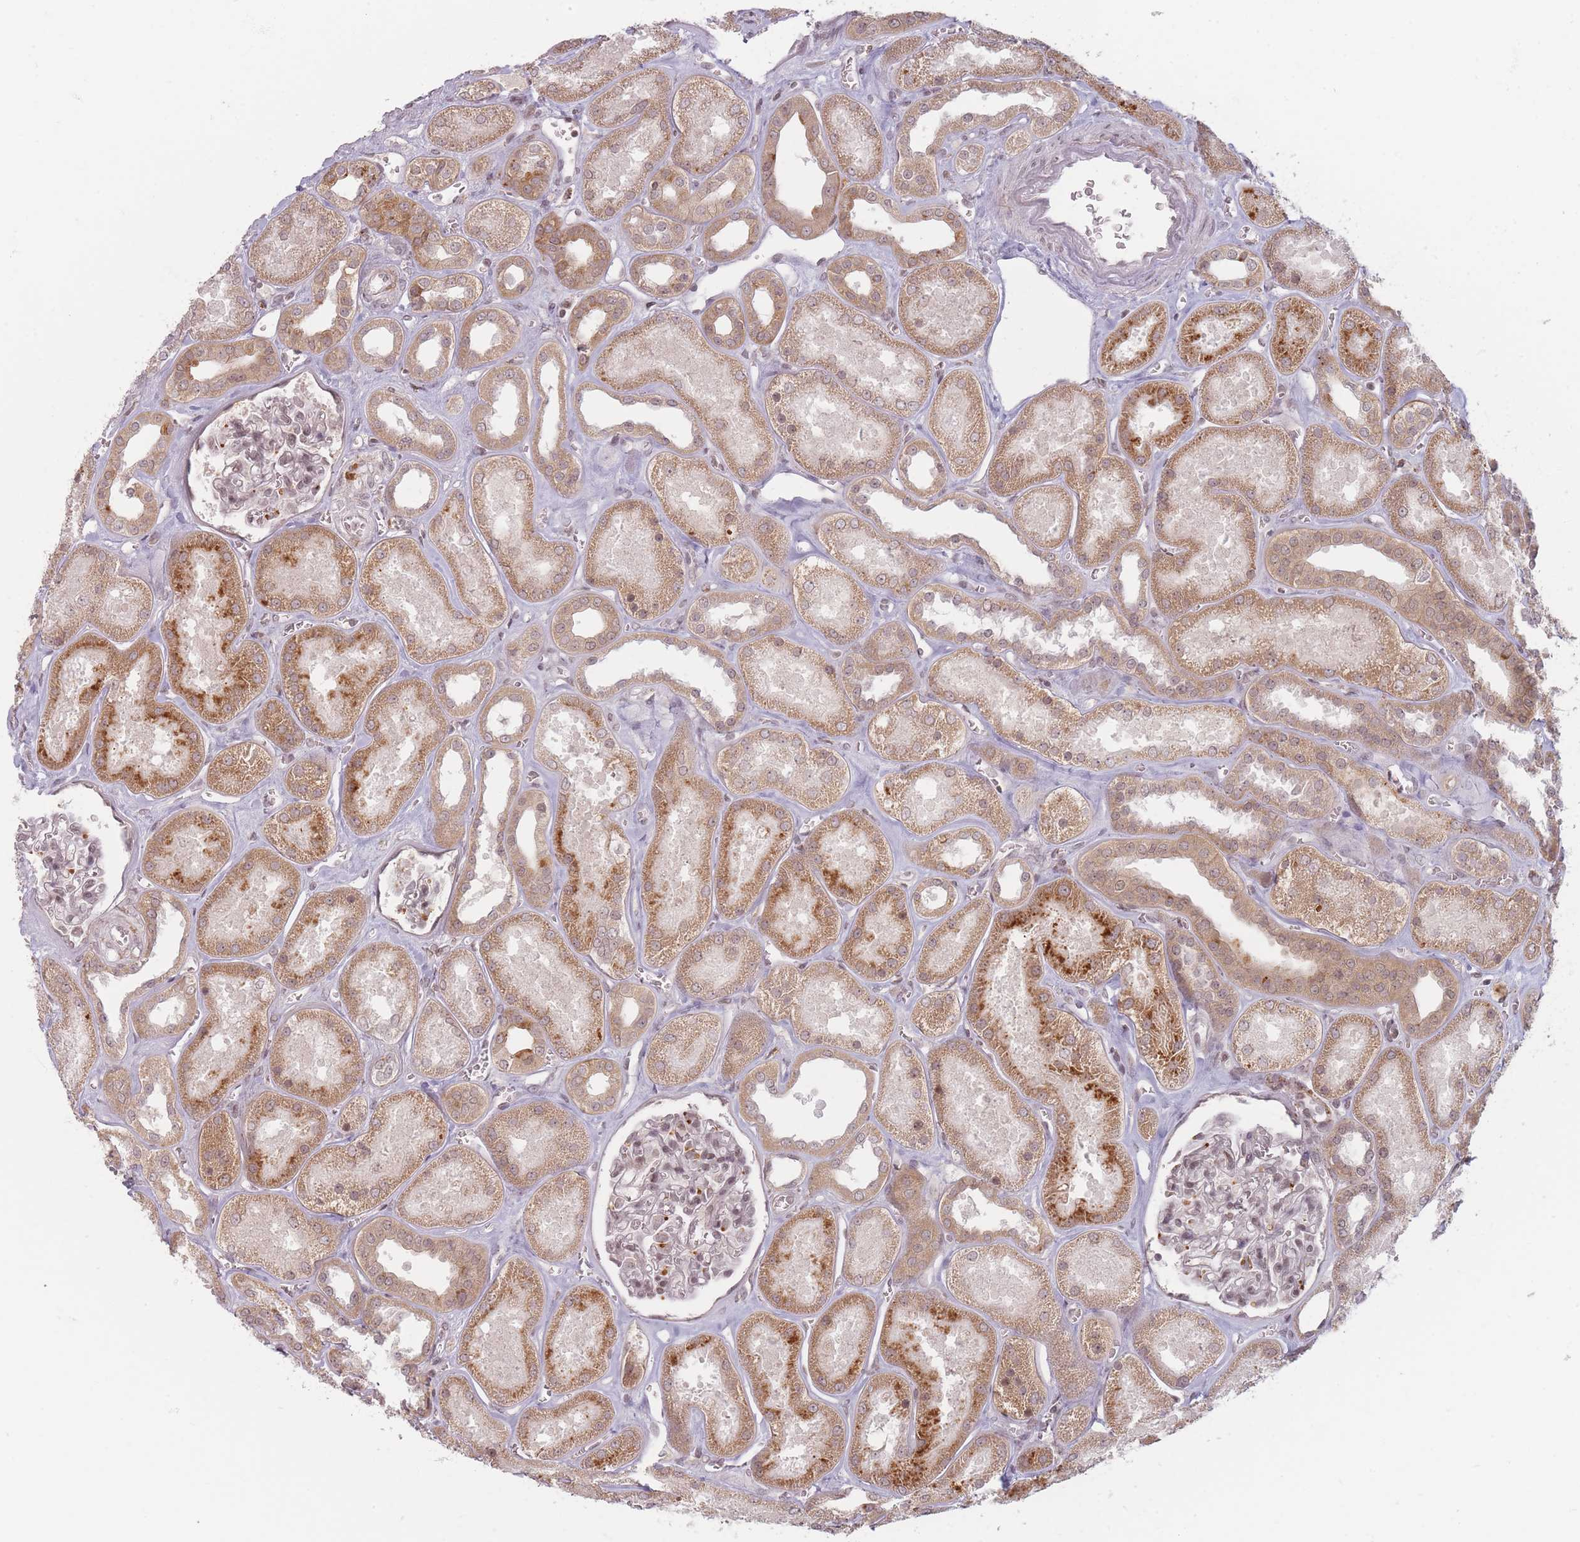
{"staining": {"intensity": "weak", "quantity": "25%-75%", "location": "nuclear"}, "tissue": "kidney", "cell_type": "Cells in glomeruli", "image_type": "normal", "snomed": [{"axis": "morphology", "description": "Normal tissue, NOS"}, {"axis": "morphology", "description": "Adenocarcinoma, NOS"}, {"axis": "topography", "description": "Kidney"}], "caption": "IHC (DAB) staining of unremarkable human kidney shows weak nuclear protein staining in approximately 25%-75% of cells in glomeruli.", "gene": "SPATA45", "patient": {"sex": "female", "age": 68}}